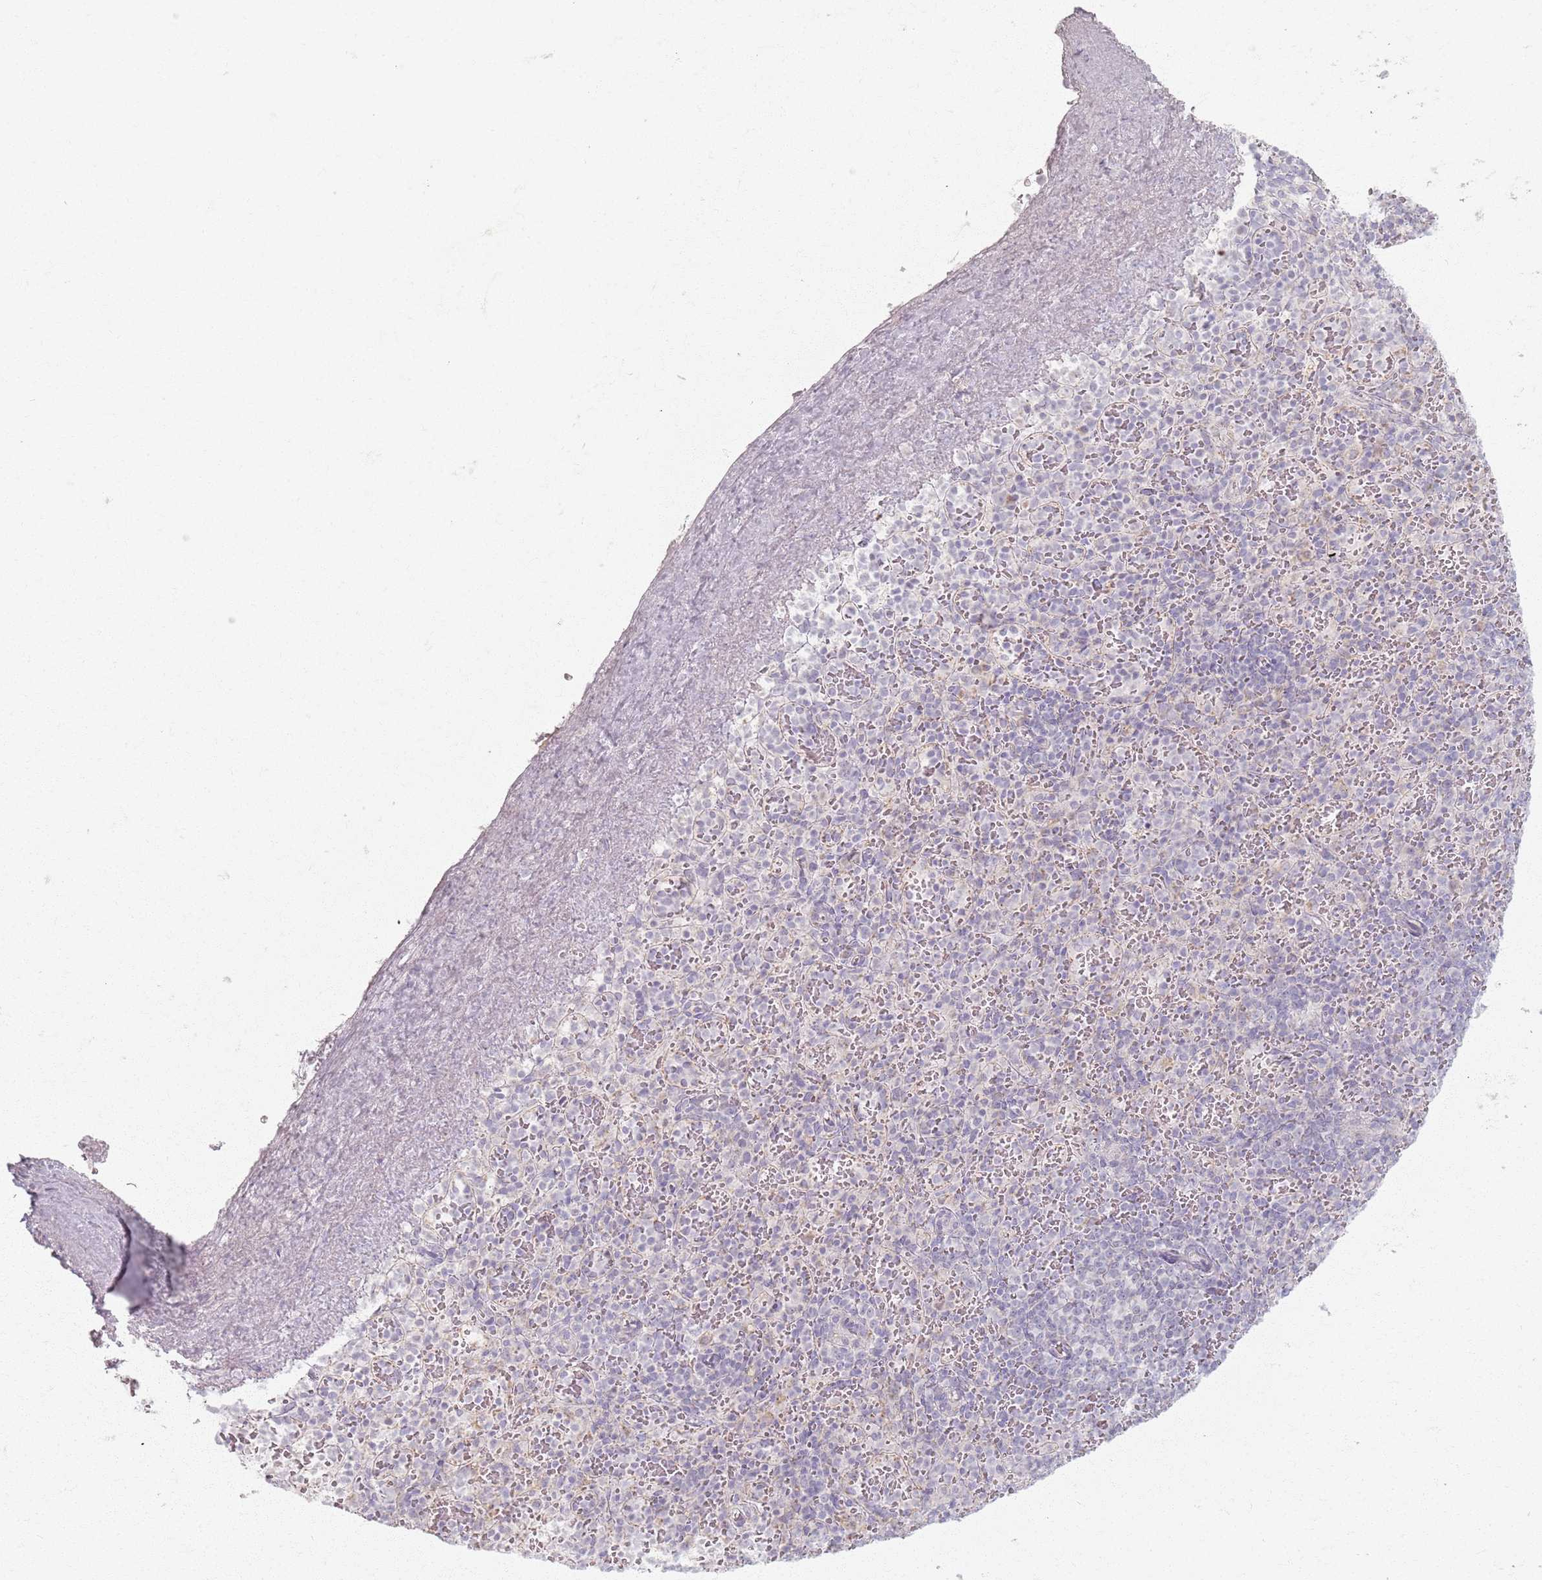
{"staining": {"intensity": "negative", "quantity": "none", "location": "none"}, "tissue": "spleen", "cell_type": "Cells in red pulp", "image_type": "normal", "snomed": [{"axis": "morphology", "description": "Normal tissue, NOS"}, {"axis": "topography", "description": "Spleen"}], "caption": "Cells in red pulp are negative for brown protein staining in normal spleen. (DAB immunohistochemistry (IHC) visualized using brightfield microscopy, high magnification).", "gene": "PKD2L2", "patient": {"sex": "female", "age": 74}}